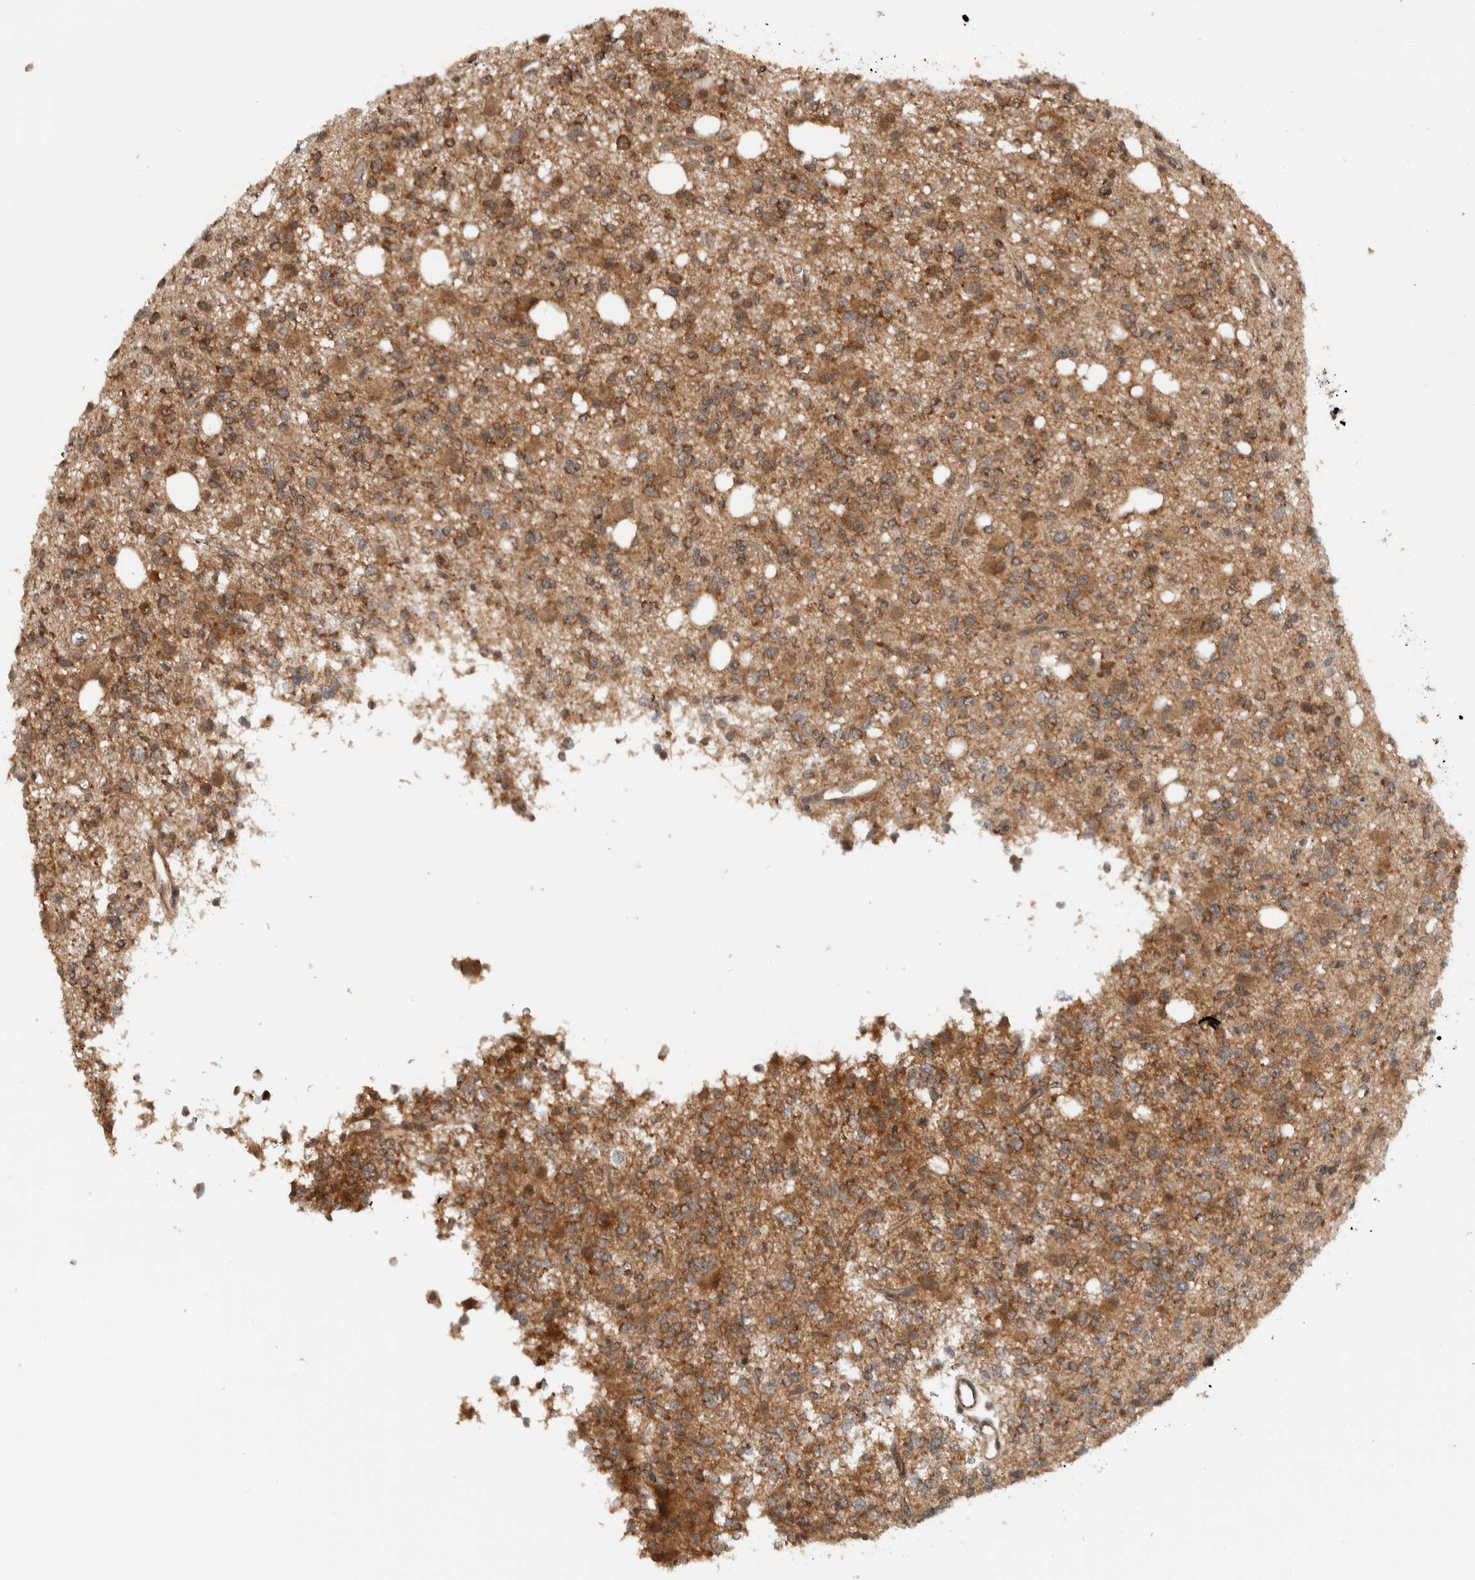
{"staining": {"intensity": "moderate", "quantity": ">75%", "location": "cytoplasmic/membranous"}, "tissue": "glioma", "cell_type": "Tumor cells", "image_type": "cancer", "snomed": [{"axis": "morphology", "description": "Glioma, malignant, High grade"}, {"axis": "topography", "description": "Brain"}], "caption": "Moderate cytoplasmic/membranous protein expression is identified in about >75% of tumor cells in malignant glioma (high-grade). The staining is performed using DAB (3,3'-diaminobenzidine) brown chromogen to label protein expression. The nuclei are counter-stained blue using hematoxylin.", "gene": "KLHL6", "patient": {"sex": "female", "age": 62}}